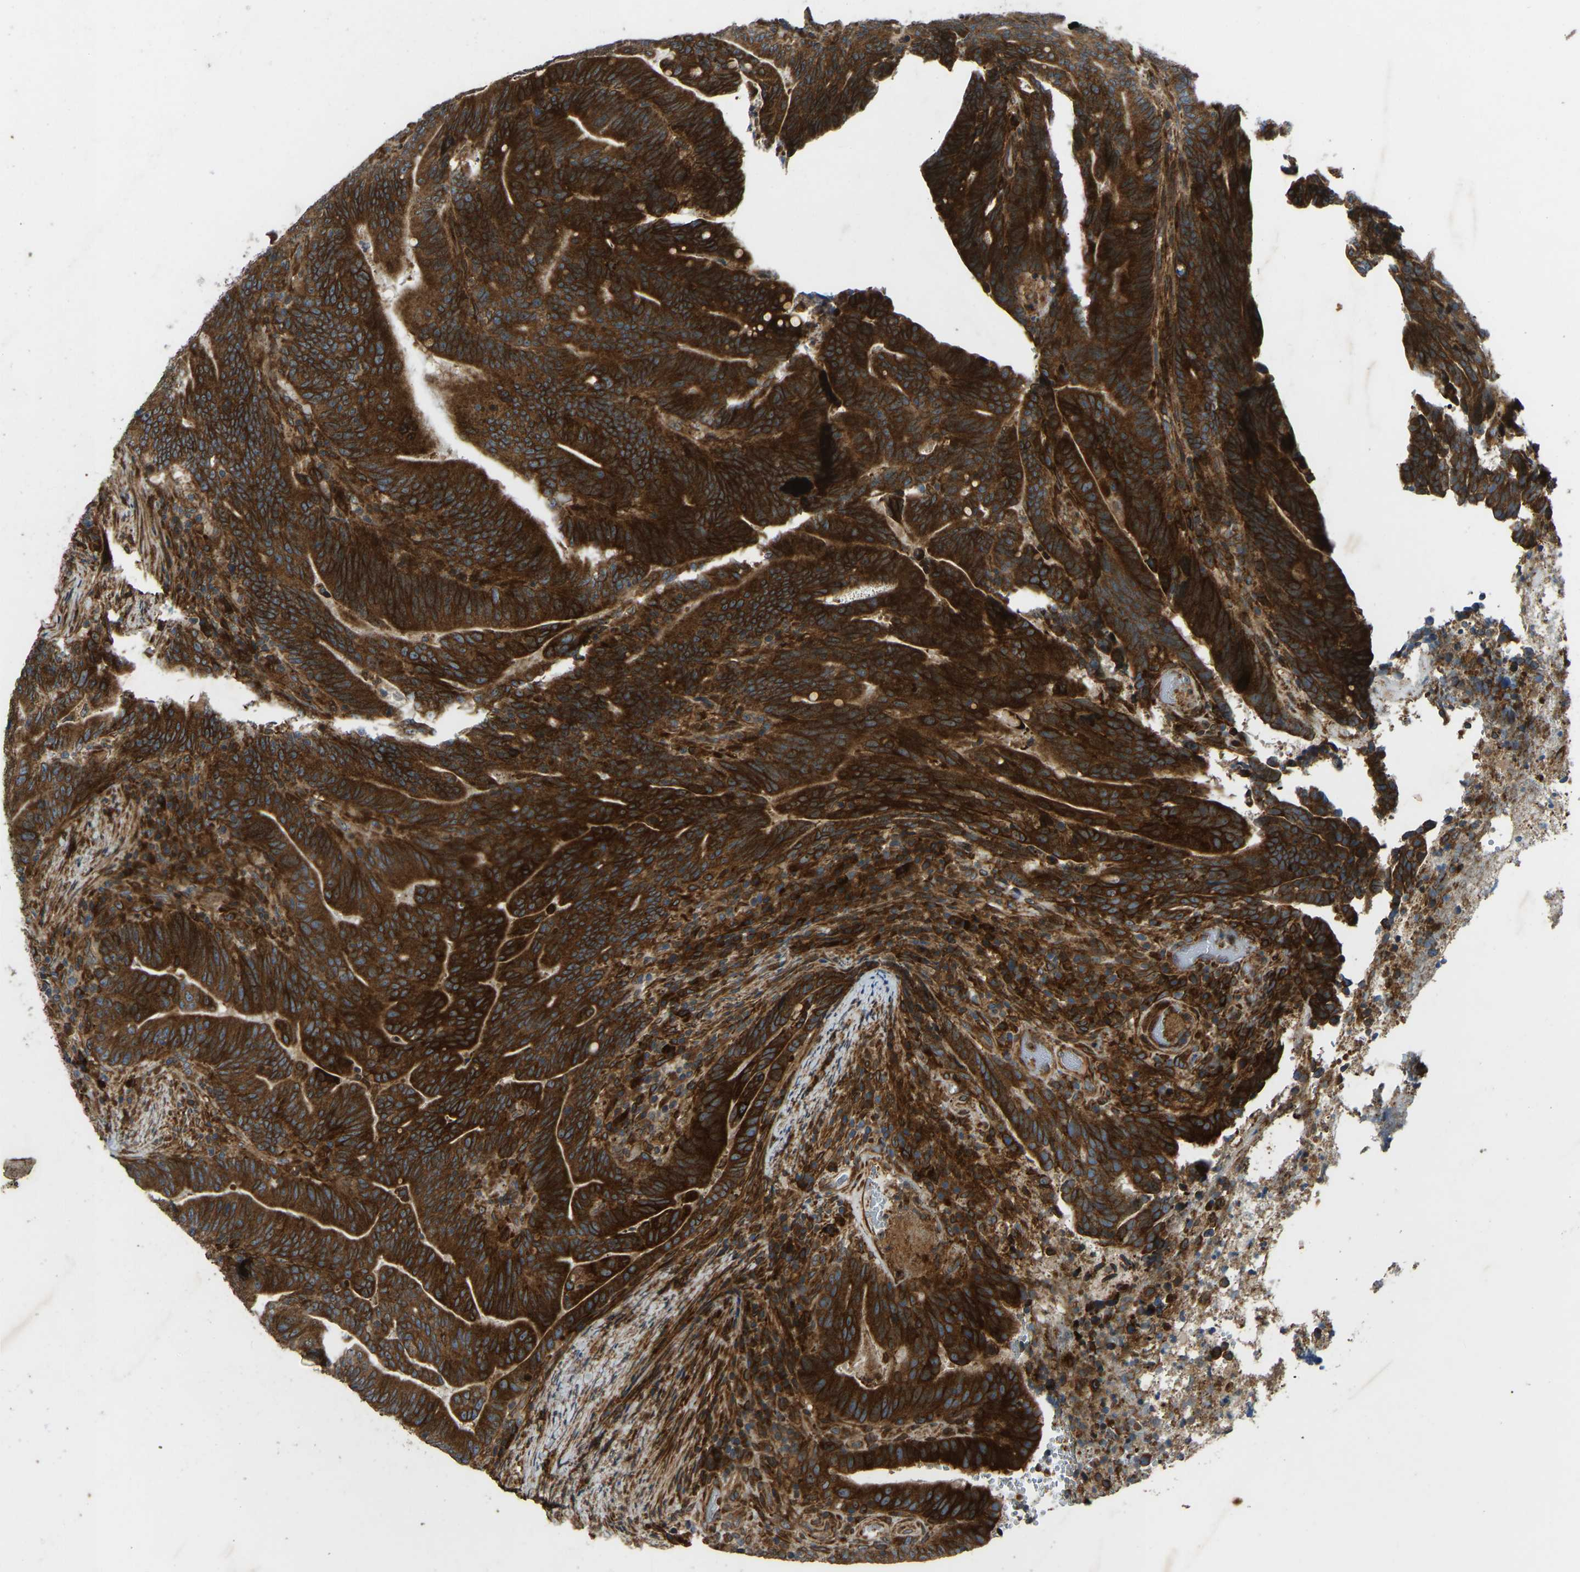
{"staining": {"intensity": "strong", "quantity": ">75%", "location": "cytoplasmic/membranous"}, "tissue": "colorectal cancer", "cell_type": "Tumor cells", "image_type": "cancer", "snomed": [{"axis": "morphology", "description": "Adenocarcinoma, NOS"}, {"axis": "topography", "description": "Colon"}], "caption": "Immunohistochemistry (IHC) image of neoplastic tissue: colorectal cancer stained using IHC demonstrates high levels of strong protein expression localized specifically in the cytoplasmic/membranous of tumor cells, appearing as a cytoplasmic/membranous brown color.", "gene": "OS9", "patient": {"sex": "female", "age": 66}}